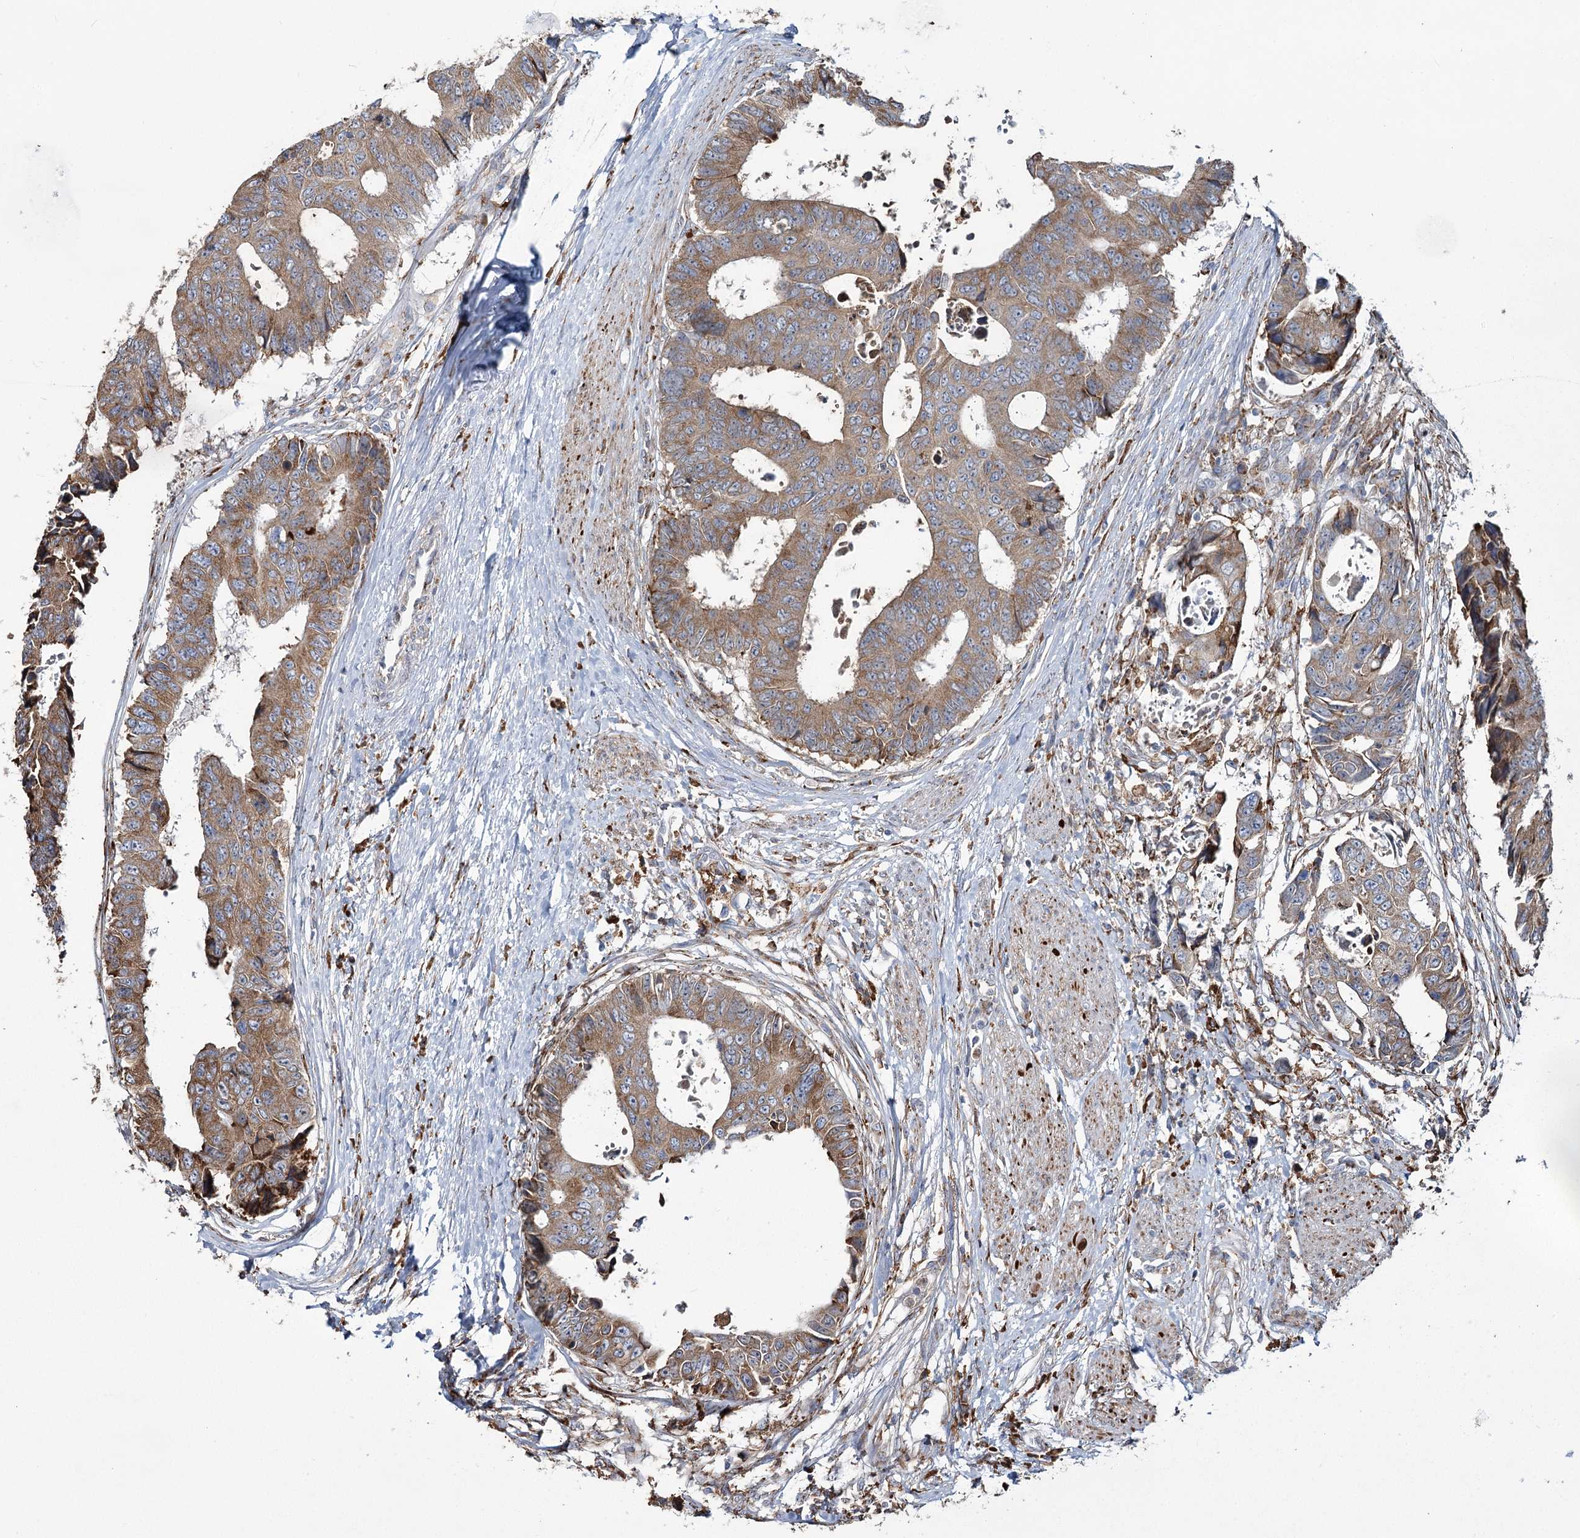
{"staining": {"intensity": "moderate", "quantity": ">75%", "location": "cytoplasmic/membranous"}, "tissue": "colorectal cancer", "cell_type": "Tumor cells", "image_type": "cancer", "snomed": [{"axis": "morphology", "description": "Adenocarcinoma, NOS"}, {"axis": "topography", "description": "Rectum"}], "caption": "This is an image of immunohistochemistry (IHC) staining of colorectal adenocarcinoma, which shows moderate positivity in the cytoplasmic/membranous of tumor cells.", "gene": "ZCCHC9", "patient": {"sex": "male", "age": 84}}